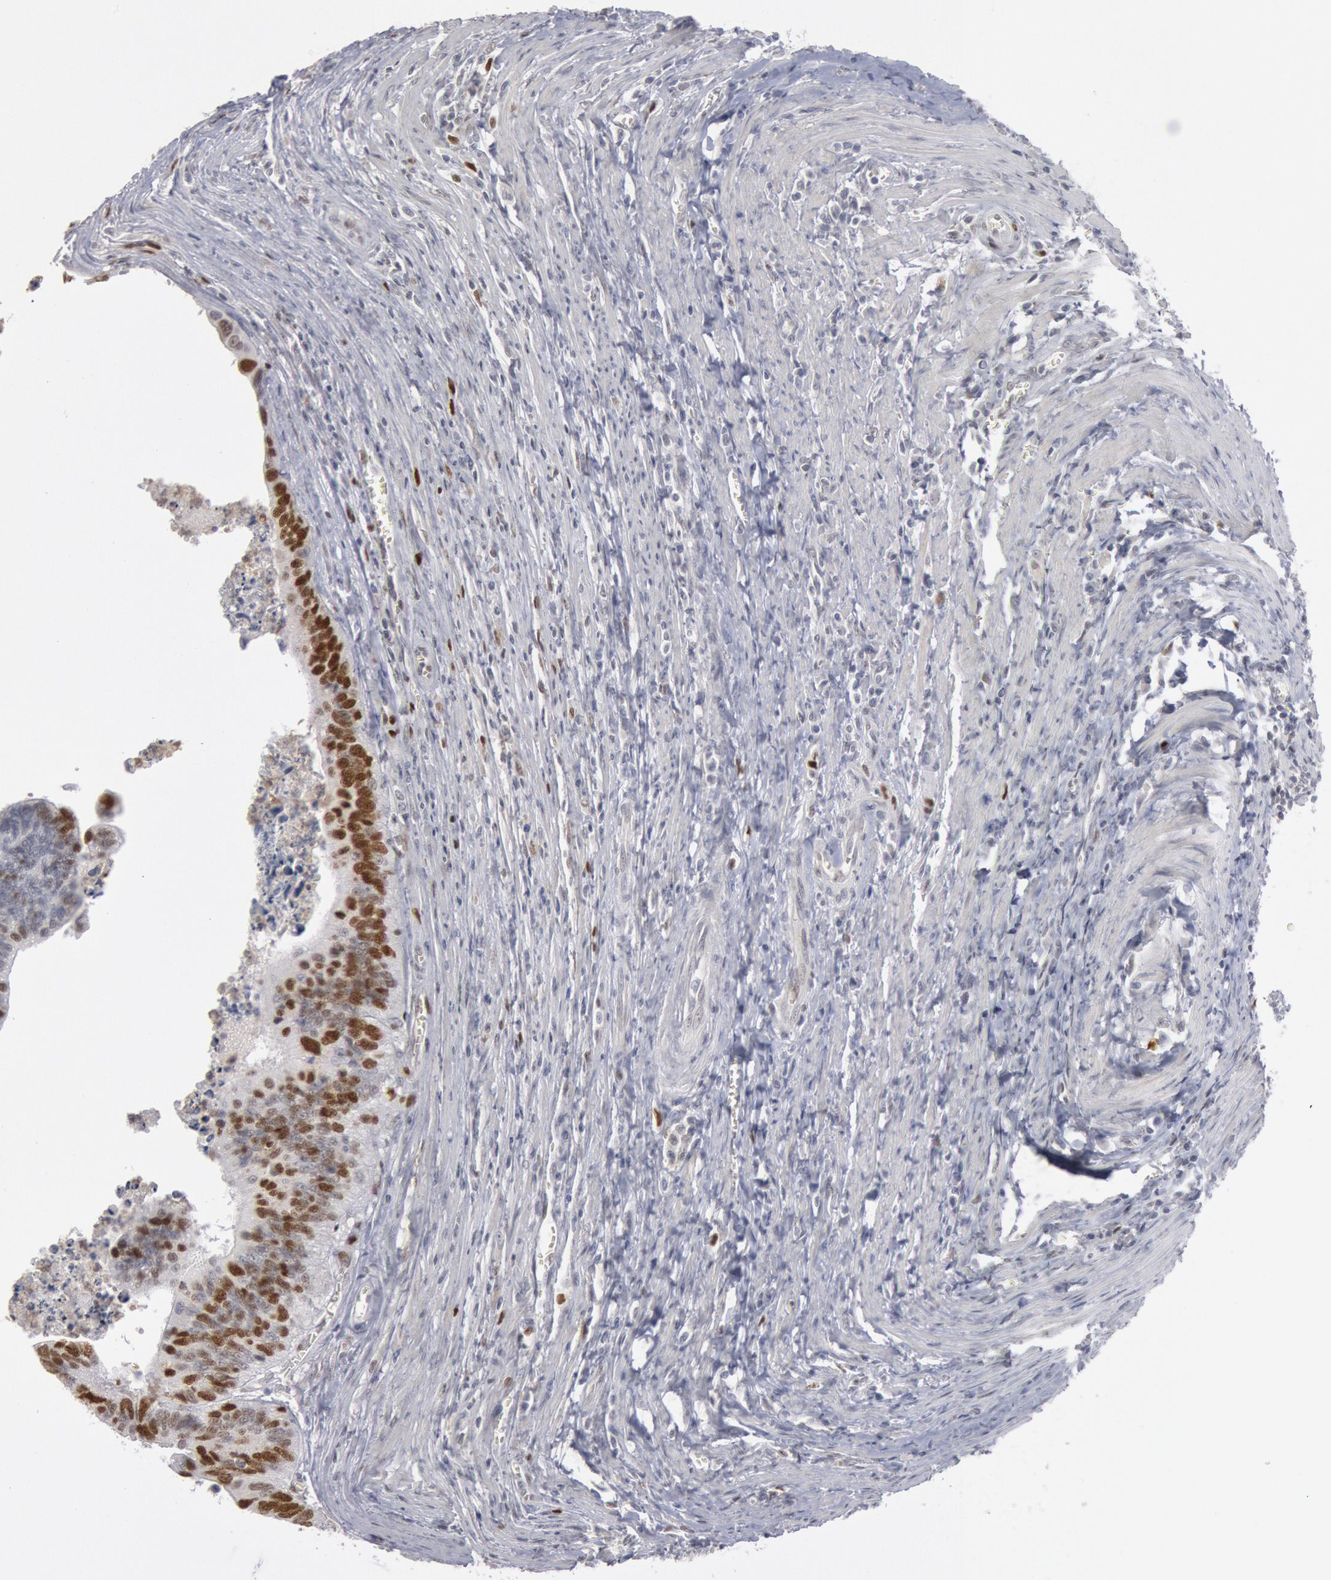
{"staining": {"intensity": "moderate", "quantity": "25%-75%", "location": "nuclear"}, "tissue": "colorectal cancer", "cell_type": "Tumor cells", "image_type": "cancer", "snomed": [{"axis": "morphology", "description": "Adenocarcinoma, NOS"}, {"axis": "topography", "description": "Colon"}], "caption": "About 25%-75% of tumor cells in colorectal adenocarcinoma demonstrate moderate nuclear protein staining as visualized by brown immunohistochemical staining.", "gene": "WDHD1", "patient": {"sex": "male", "age": 72}}